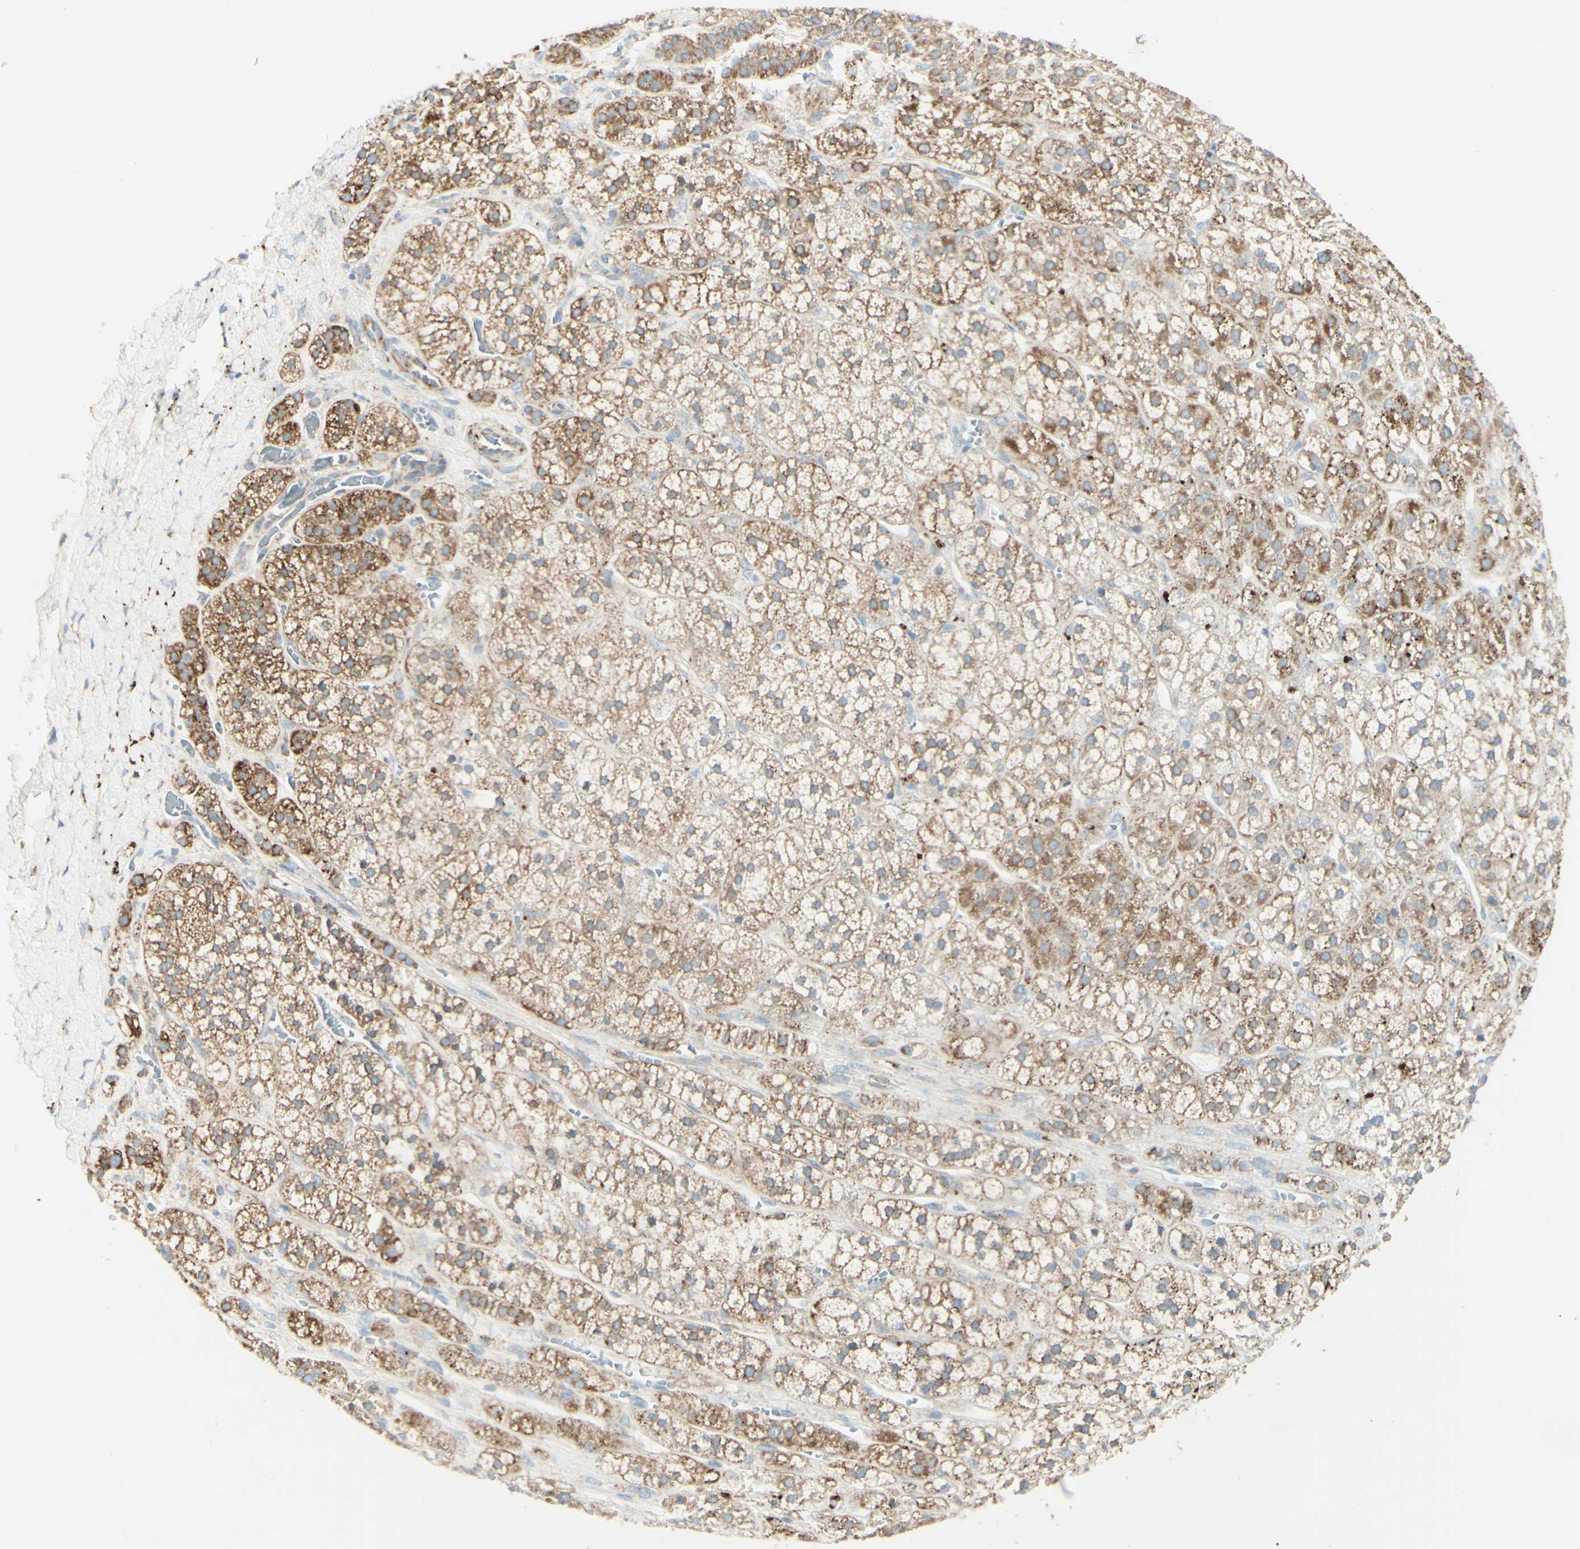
{"staining": {"intensity": "moderate", "quantity": ">75%", "location": "cytoplasmic/membranous"}, "tissue": "adrenal gland", "cell_type": "Glandular cells", "image_type": "normal", "snomed": [{"axis": "morphology", "description": "Normal tissue, NOS"}, {"axis": "topography", "description": "Adrenal gland"}], "caption": "Glandular cells exhibit moderate cytoplasmic/membranous staining in about >75% of cells in normal adrenal gland.", "gene": "ARMC10", "patient": {"sex": "male", "age": 56}}